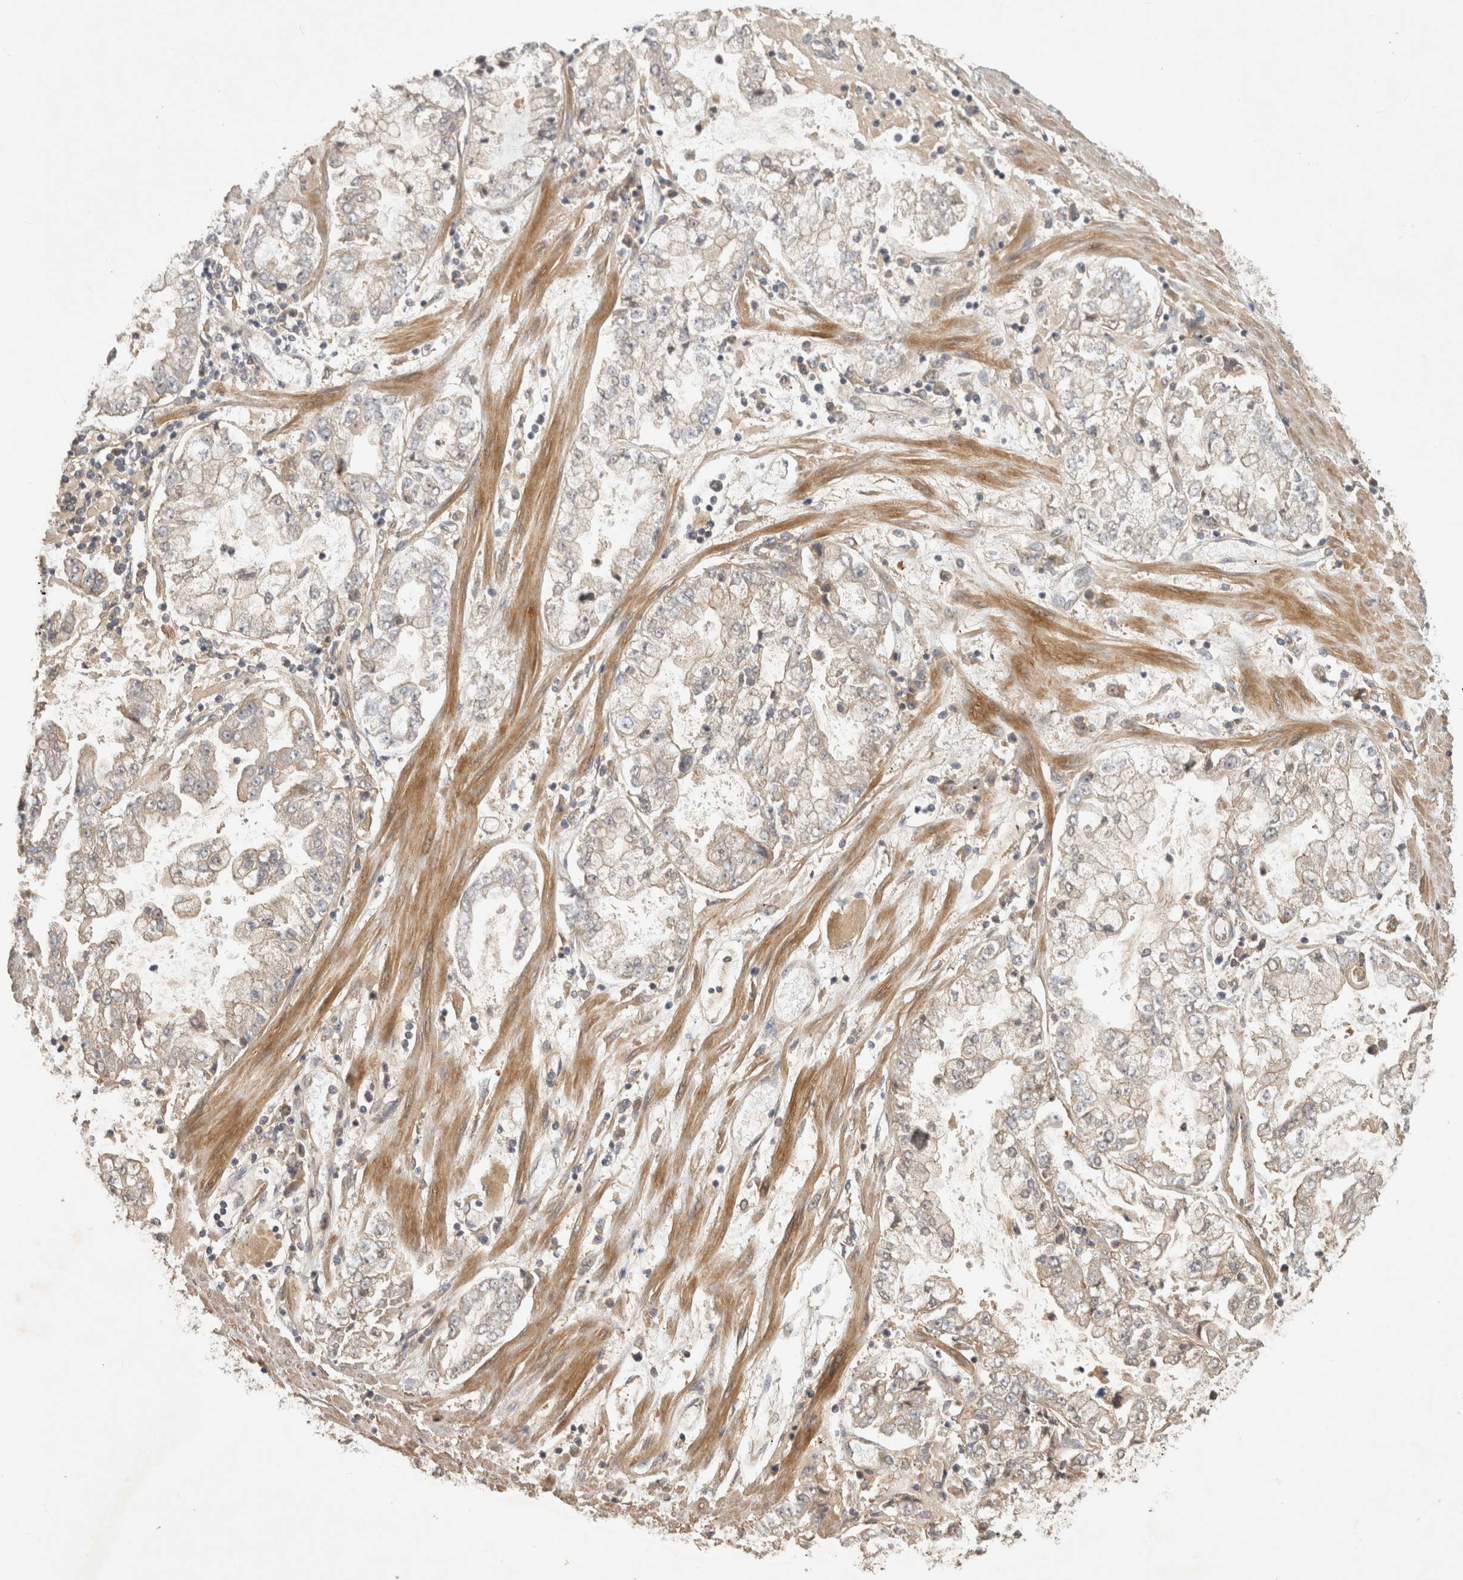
{"staining": {"intensity": "weak", "quantity": "<25%", "location": "cytoplasmic/membranous"}, "tissue": "stomach cancer", "cell_type": "Tumor cells", "image_type": "cancer", "snomed": [{"axis": "morphology", "description": "Adenocarcinoma, NOS"}, {"axis": "topography", "description": "Stomach"}], "caption": "Immunohistochemical staining of human stomach adenocarcinoma shows no significant expression in tumor cells.", "gene": "PPP1R42", "patient": {"sex": "male", "age": 76}}